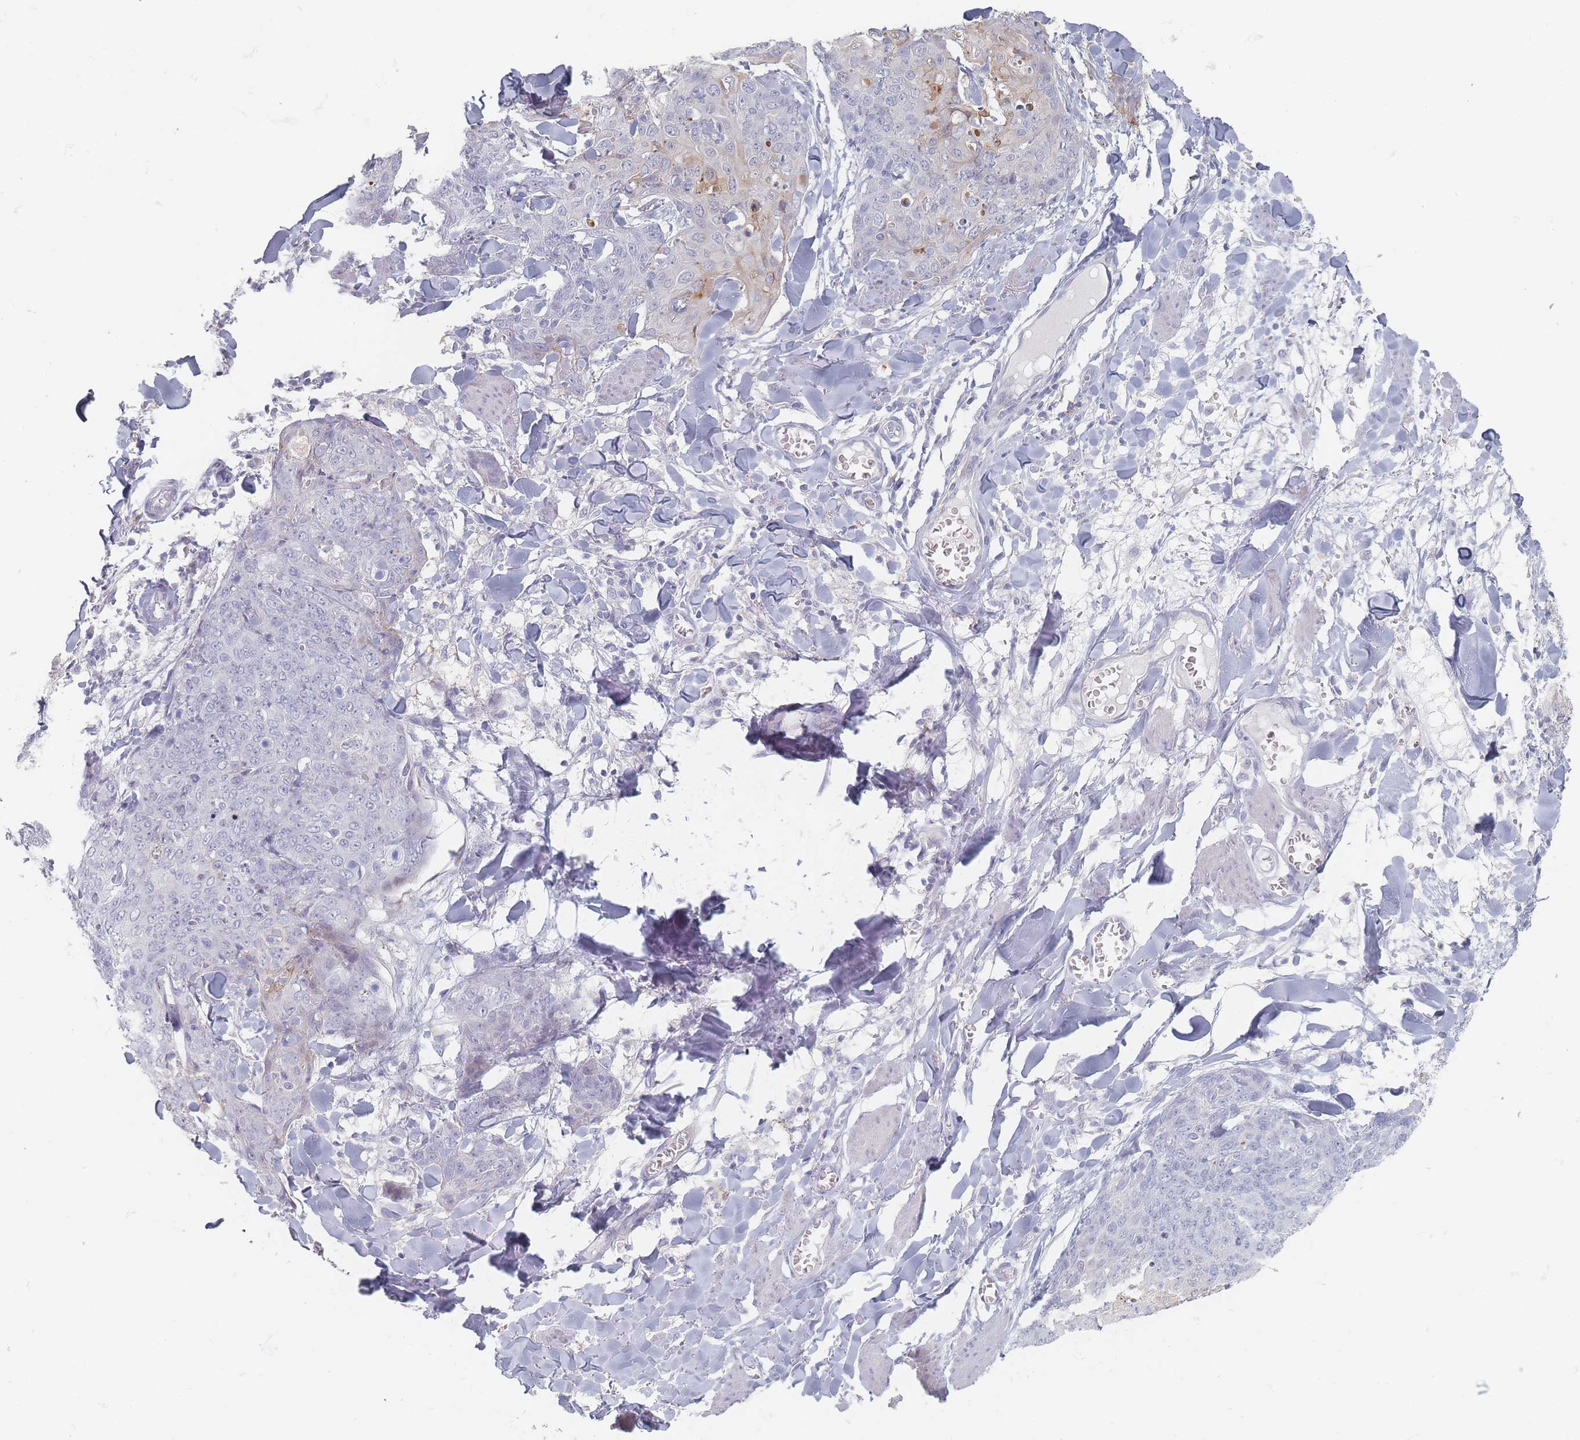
{"staining": {"intensity": "negative", "quantity": "none", "location": "none"}, "tissue": "skin cancer", "cell_type": "Tumor cells", "image_type": "cancer", "snomed": [{"axis": "morphology", "description": "Squamous cell carcinoma, NOS"}, {"axis": "topography", "description": "Skin"}, {"axis": "topography", "description": "Vulva"}], "caption": "There is no significant positivity in tumor cells of skin cancer.", "gene": "CD37", "patient": {"sex": "female", "age": 85}}